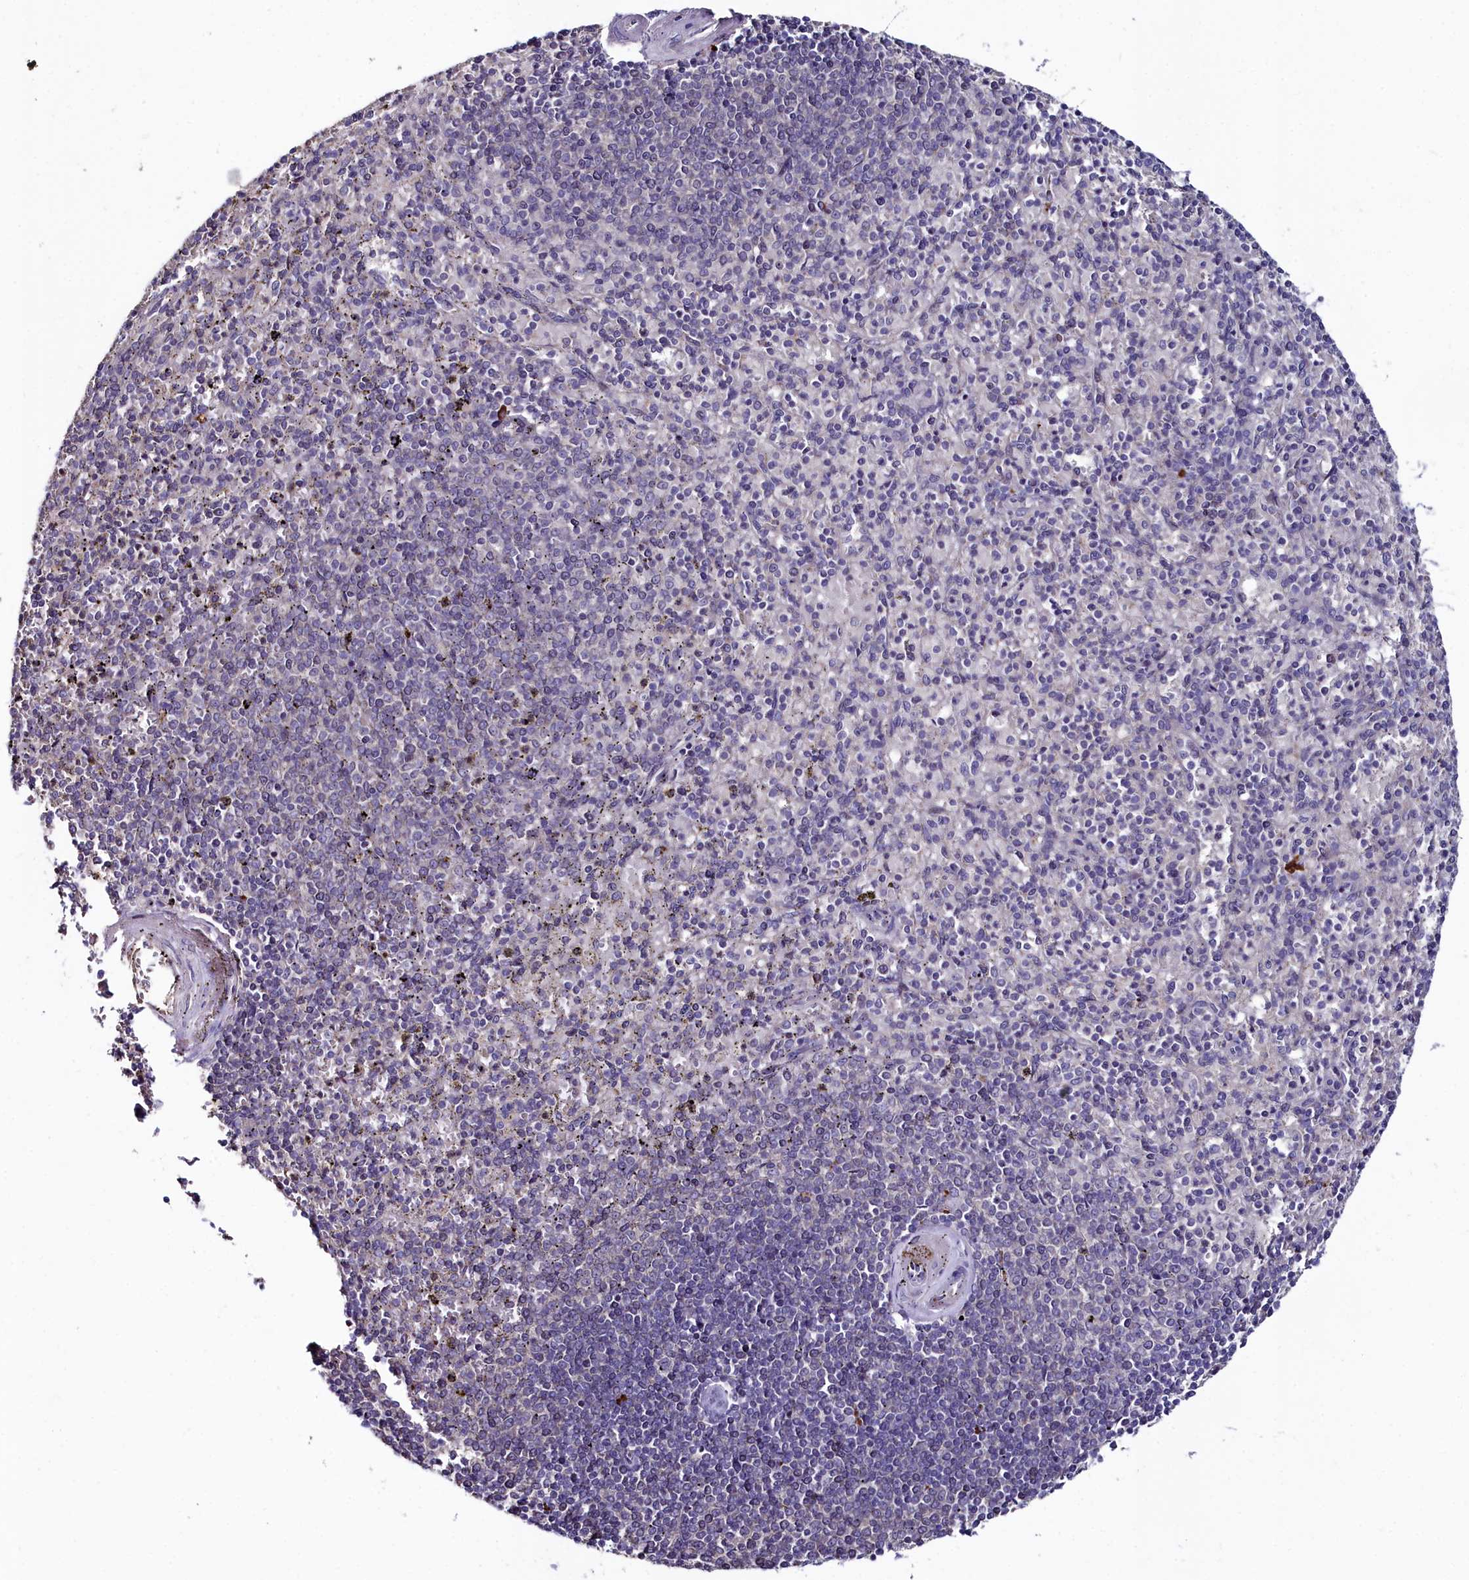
{"staining": {"intensity": "weak", "quantity": "<25%", "location": "cytoplasmic/membranous"}, "tissue": "spleen", "cell_type": "Cells in red pulp", "image_type": "normal", "snomed": [{"axis": "morphology", "description": "Normal tissue, NOS"}, {"axis": "topography", "description": "Spleen"}], "caption": "Unremarkable spleen was stained to show a protein in brown. There is no significant expression in cells in red pulp. Brightfield microscopy of immunohistochemistry stained with DAB (3,3'-diaminobenzidine) (brown) and hematoxylin (blue), captured at high magnification.", "gene": "KCTD18", "patient": {"sex": "male", "age": 82}}